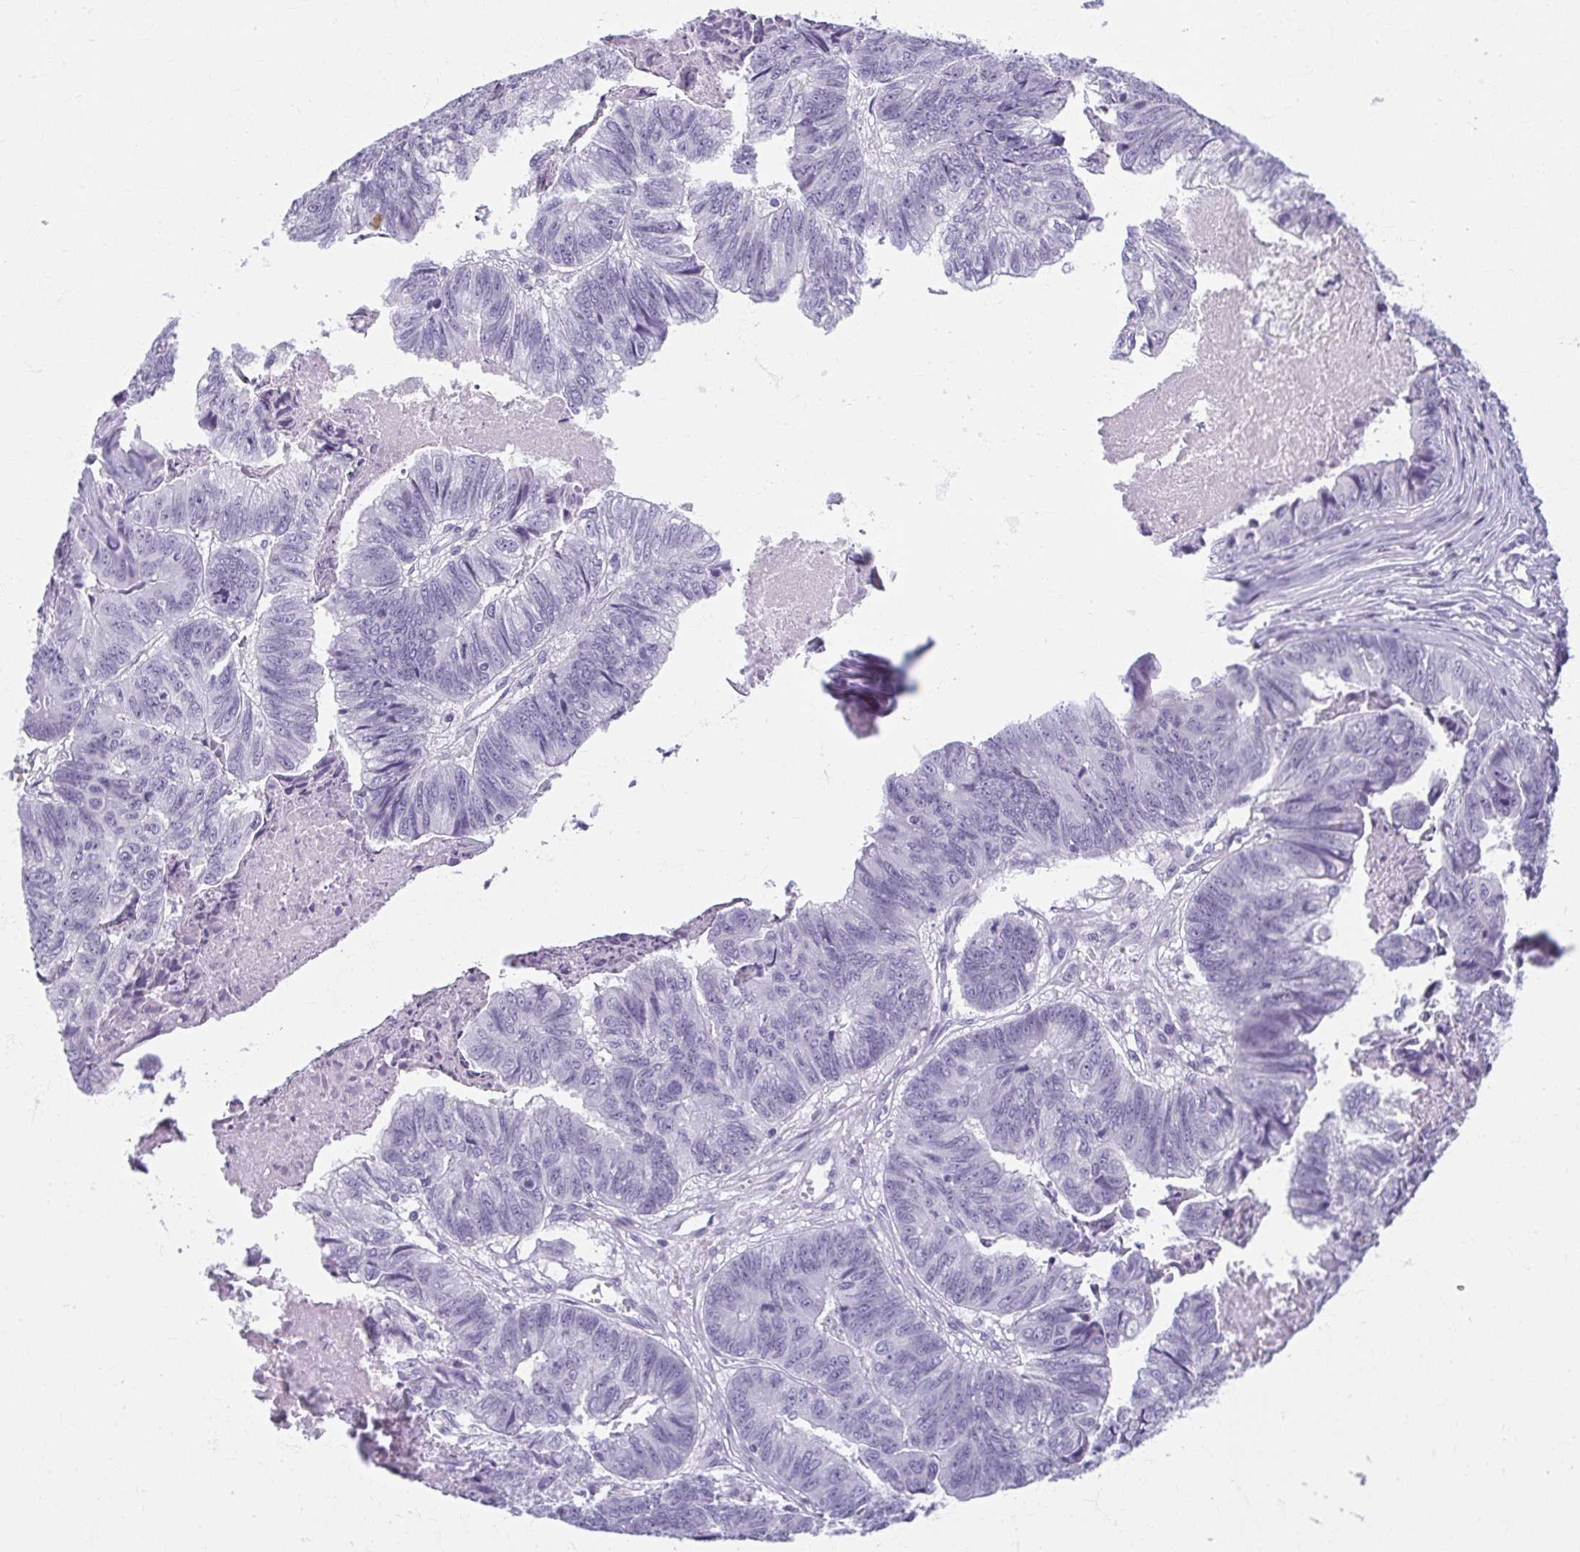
{"staining": {"intensity": "negative", "quantity": "none", "location": "none"}, "tissue": "stomach cancer", "cell_type": "Tumor cells", "image_type": "cancer", "snomed": [{"axis": "morphology", "description": "Adenocarcinoma, NOS"}, {"axis": "topography", "description": "Stomach, lower"}], "caption": "A high-resolution micrograph shows IHC staining of stomach cancer (adenocarcinoma), which exhibits no significant positivity in tumor cells.", "gene": "MOBP", "patient": {"sex": "male", "age": 77}}